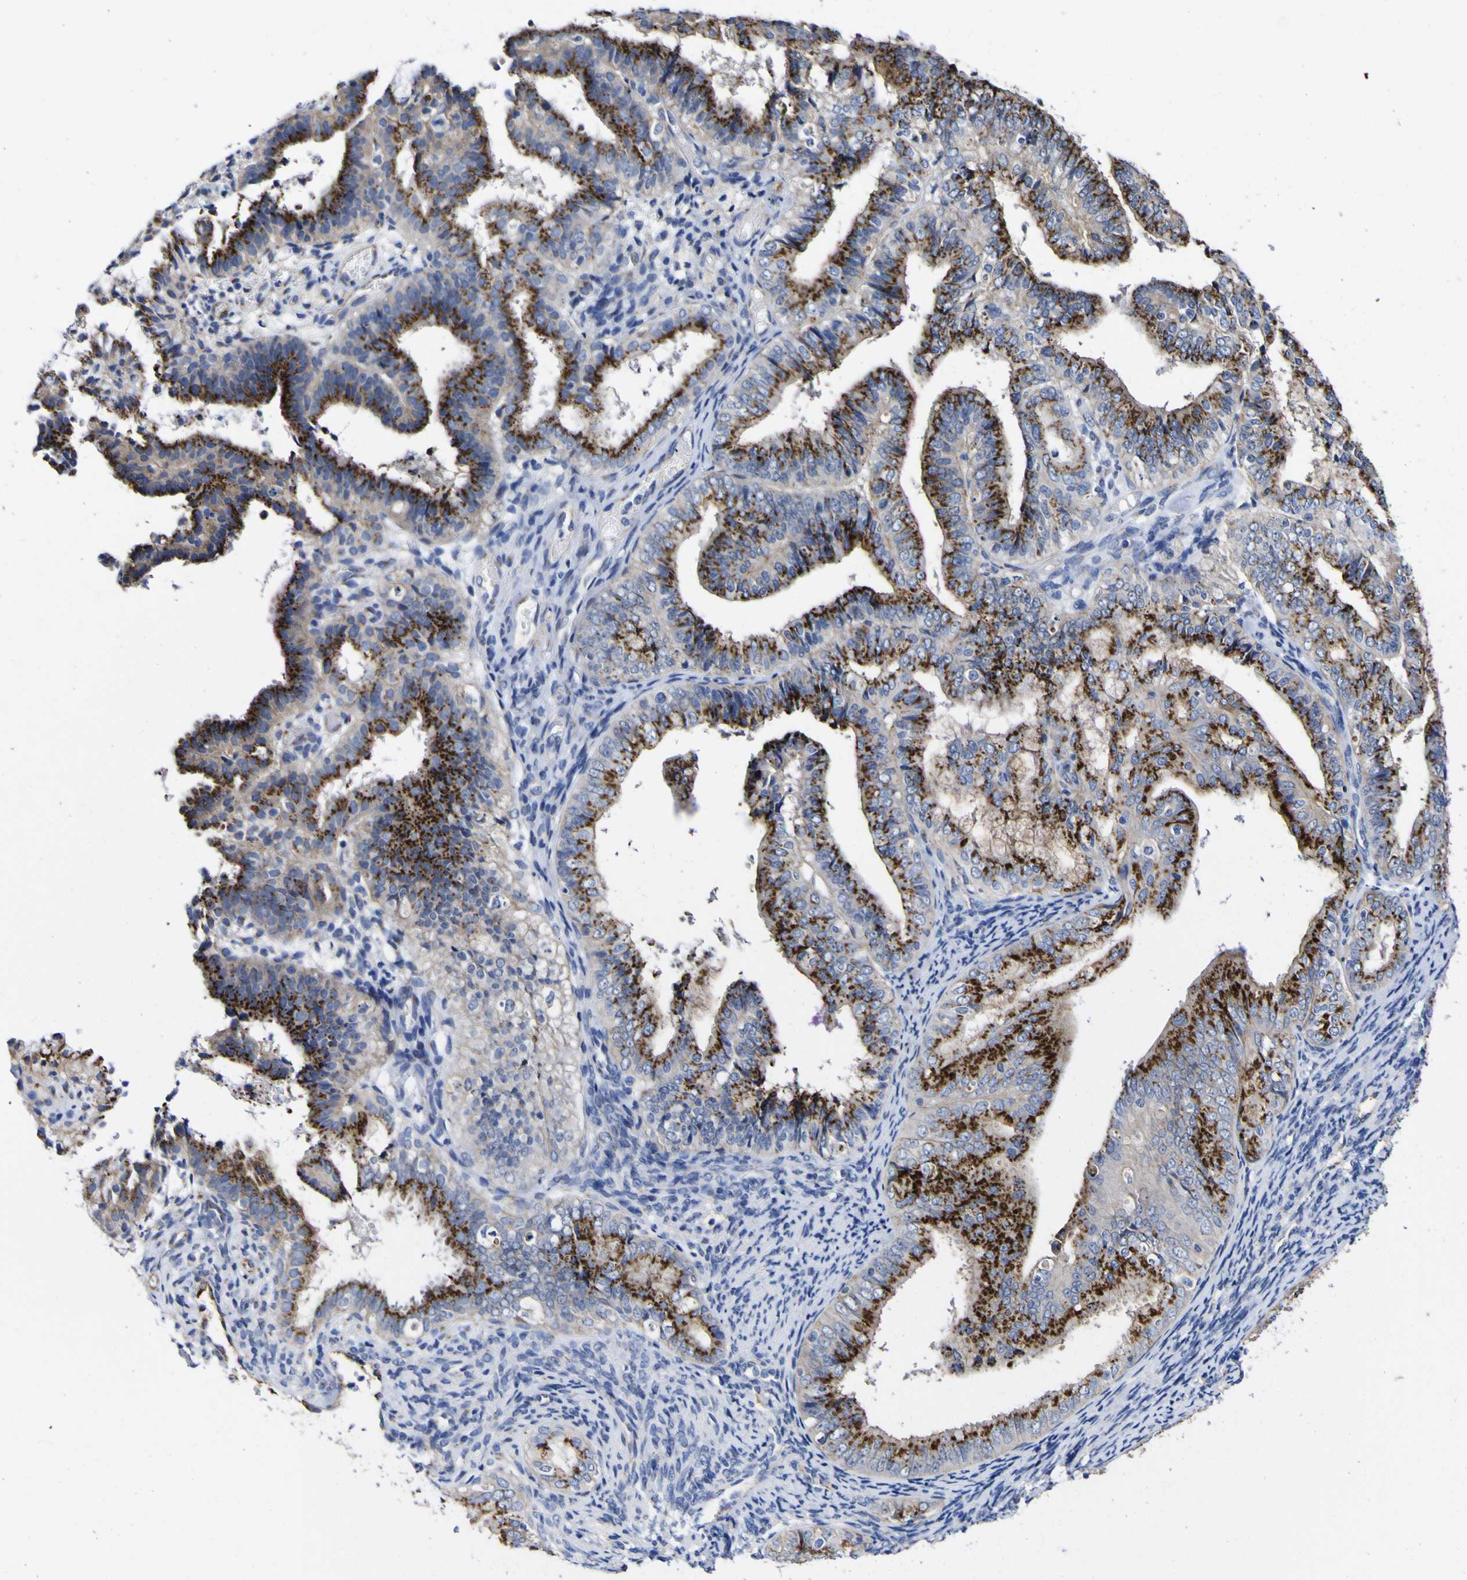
{"staining": {"intensity": "strong", "quantity": ">75%", "location": "cytoplasmic/membranous"}, "tissue": "endometrial cancer", "cell_type": "Tumor cells", "image_type": "cancer", "snomed": [{"axis": "morphology", "description": "Adenocarcinoma, NOS"}, {"axis": "topography", "description": "Endometrium"}], "caption": "Protein positivity by immunohistochemistry reveals strong cytoplasmic/membranous positivity in about >75% of tumor cells in endometrial cancer. (Brightfield microscopy of DAB IHC at high magnification).", "gene": "GOLM1", "patient": {"sex": "female", "age": 63}}